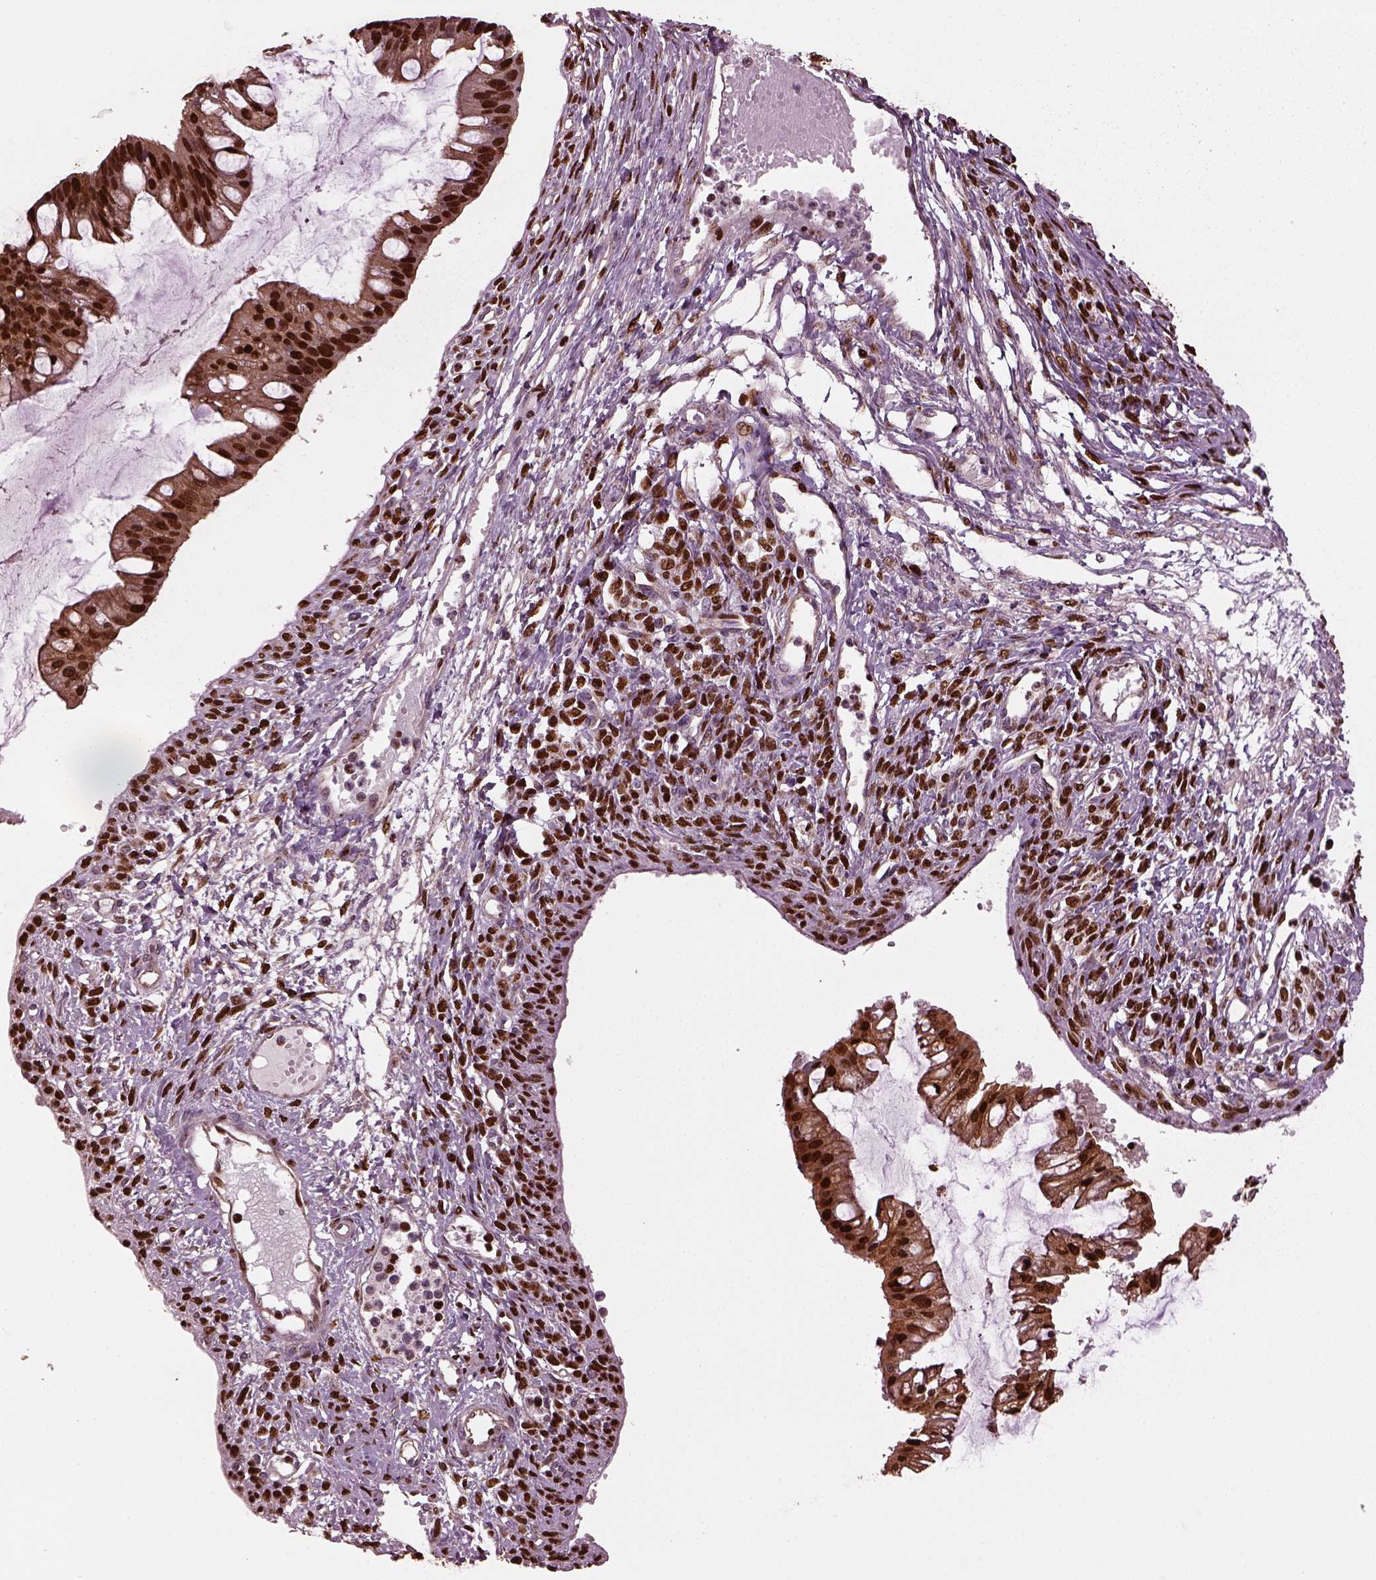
{"staining": {"intensity": "strong", "quantity": ">75%", "location": "cytoplasmic/membranous,nuclear"}, "tissue": "ovarian cancer", "cell_type": "Tumor cells", "image_type": "cancer", "snomed": [{"axis": "morphology", "description": "Cystadenocarcinoma, mucinous, NOS"}, {"axis": "topography", "description": "Ovary"}], "caption": "A brown stain labels strong cytoplasmic/membranous and nuclear positivity of a protein in ovarian mucinous cystadenocarcinoma tumor cells. Using DAB (3,3'-diaminobenzidine) (brown) and hematoxylin (blue) stains, captured at high magnification using brightfield microscopy.", "gene": "RUFY3", "patient": {"sex": "female", "age": 73}}